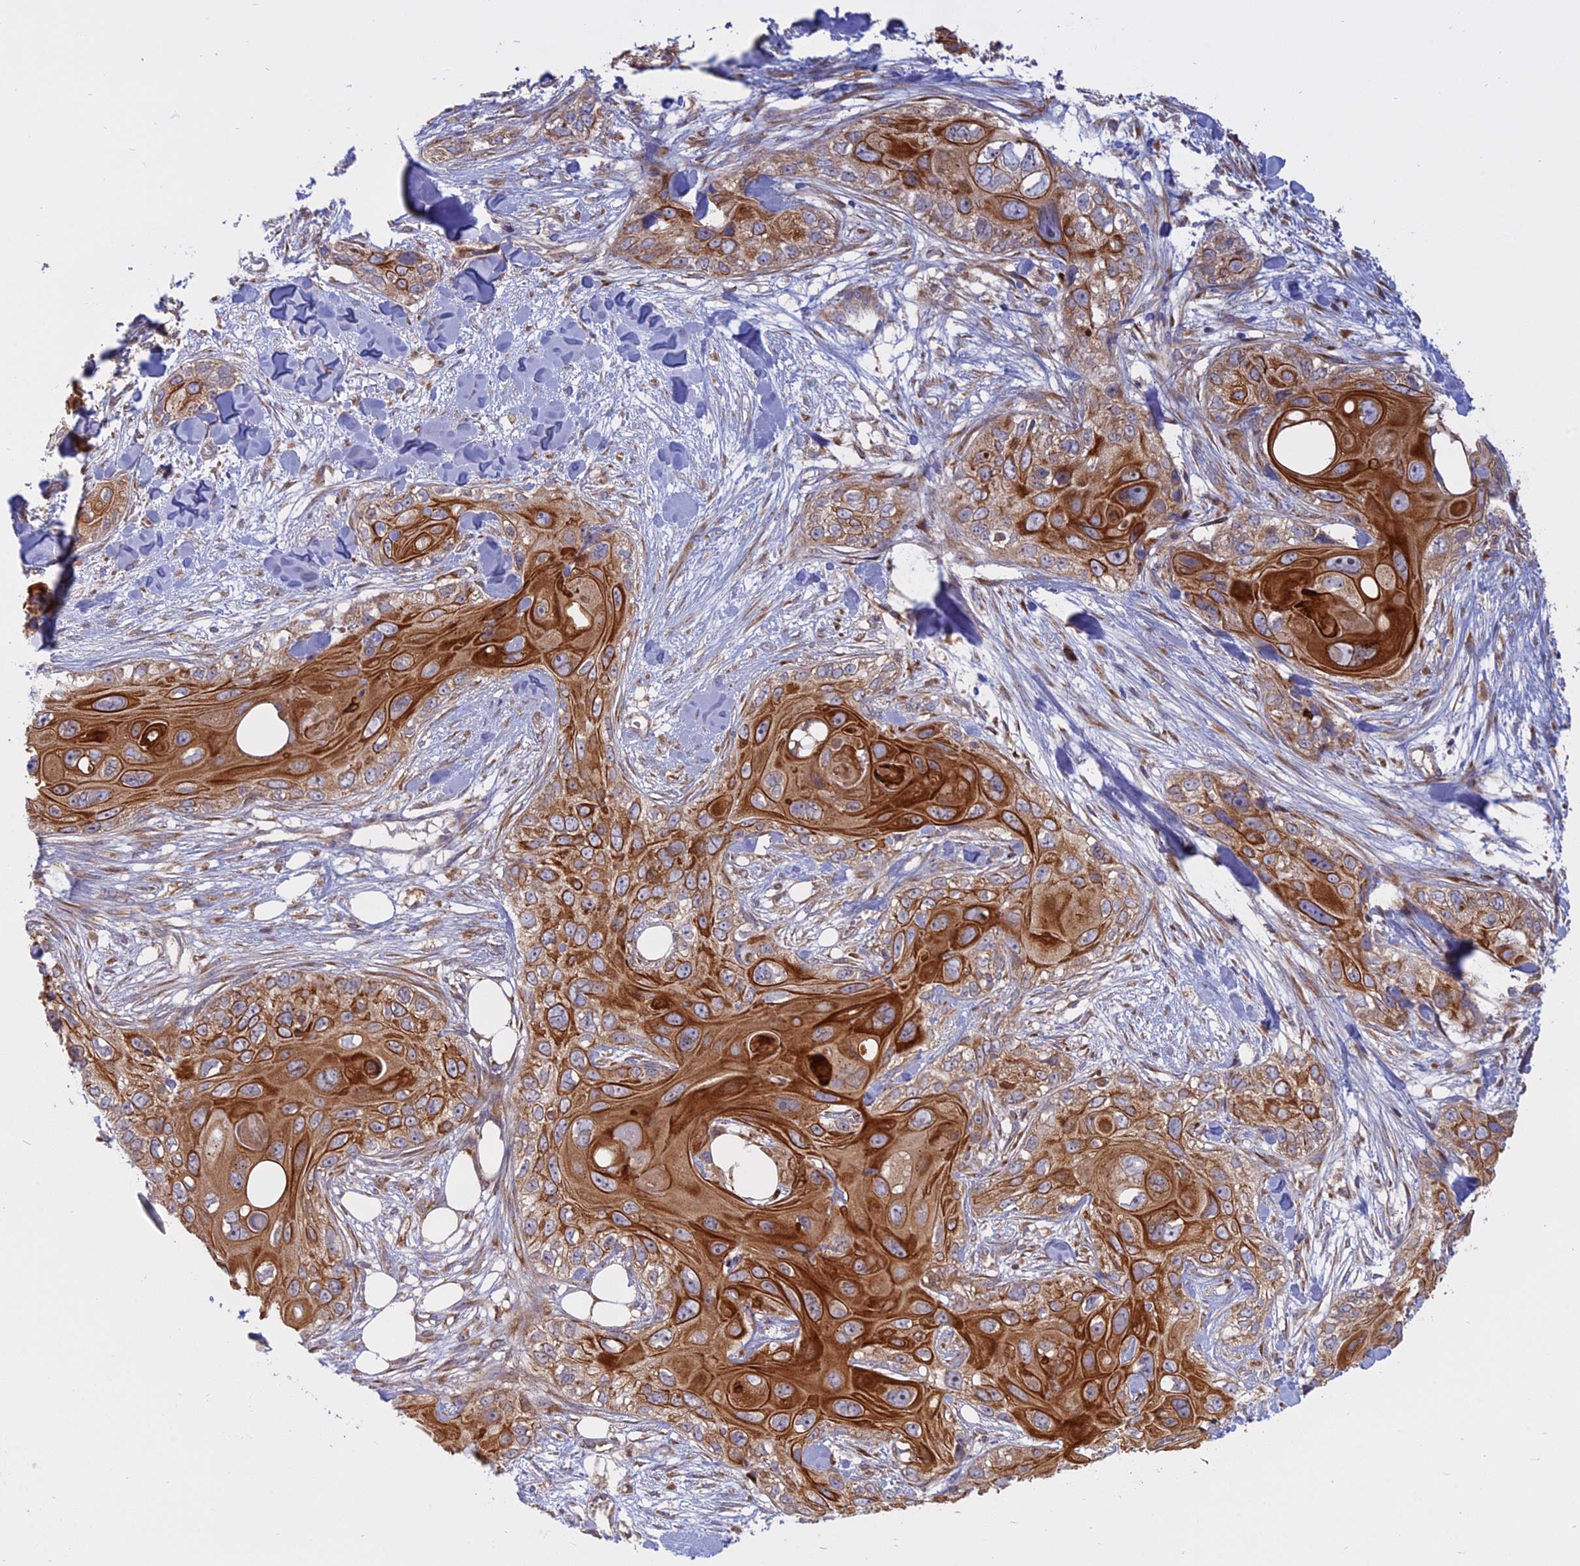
{"staining": {"intensity": "strong", "quantity": ">75%", "location": "cytoplasmic/membranous"}, "tissue": "skin cancer", "cell_type": "Tumor cells", "image_type": "cancer", "snomed": [{"axis": "morphology", "description": "Normal tissue, NOS"}, {"axis": "morphology", "description": "Squamous cell carcinoma, NOS"}, {"axis": "topography", "description": "Skin"}], "caption": "IHC histopathology image of human skin cancer (squamous cell carcinoma) stained for a protein (brown), which displays high levels of strong cytoplasmic/membranous positivity in about >75% of tumor cells.", "gene": "TMEM208", "patient": {"sex": "male", "age": 72}}